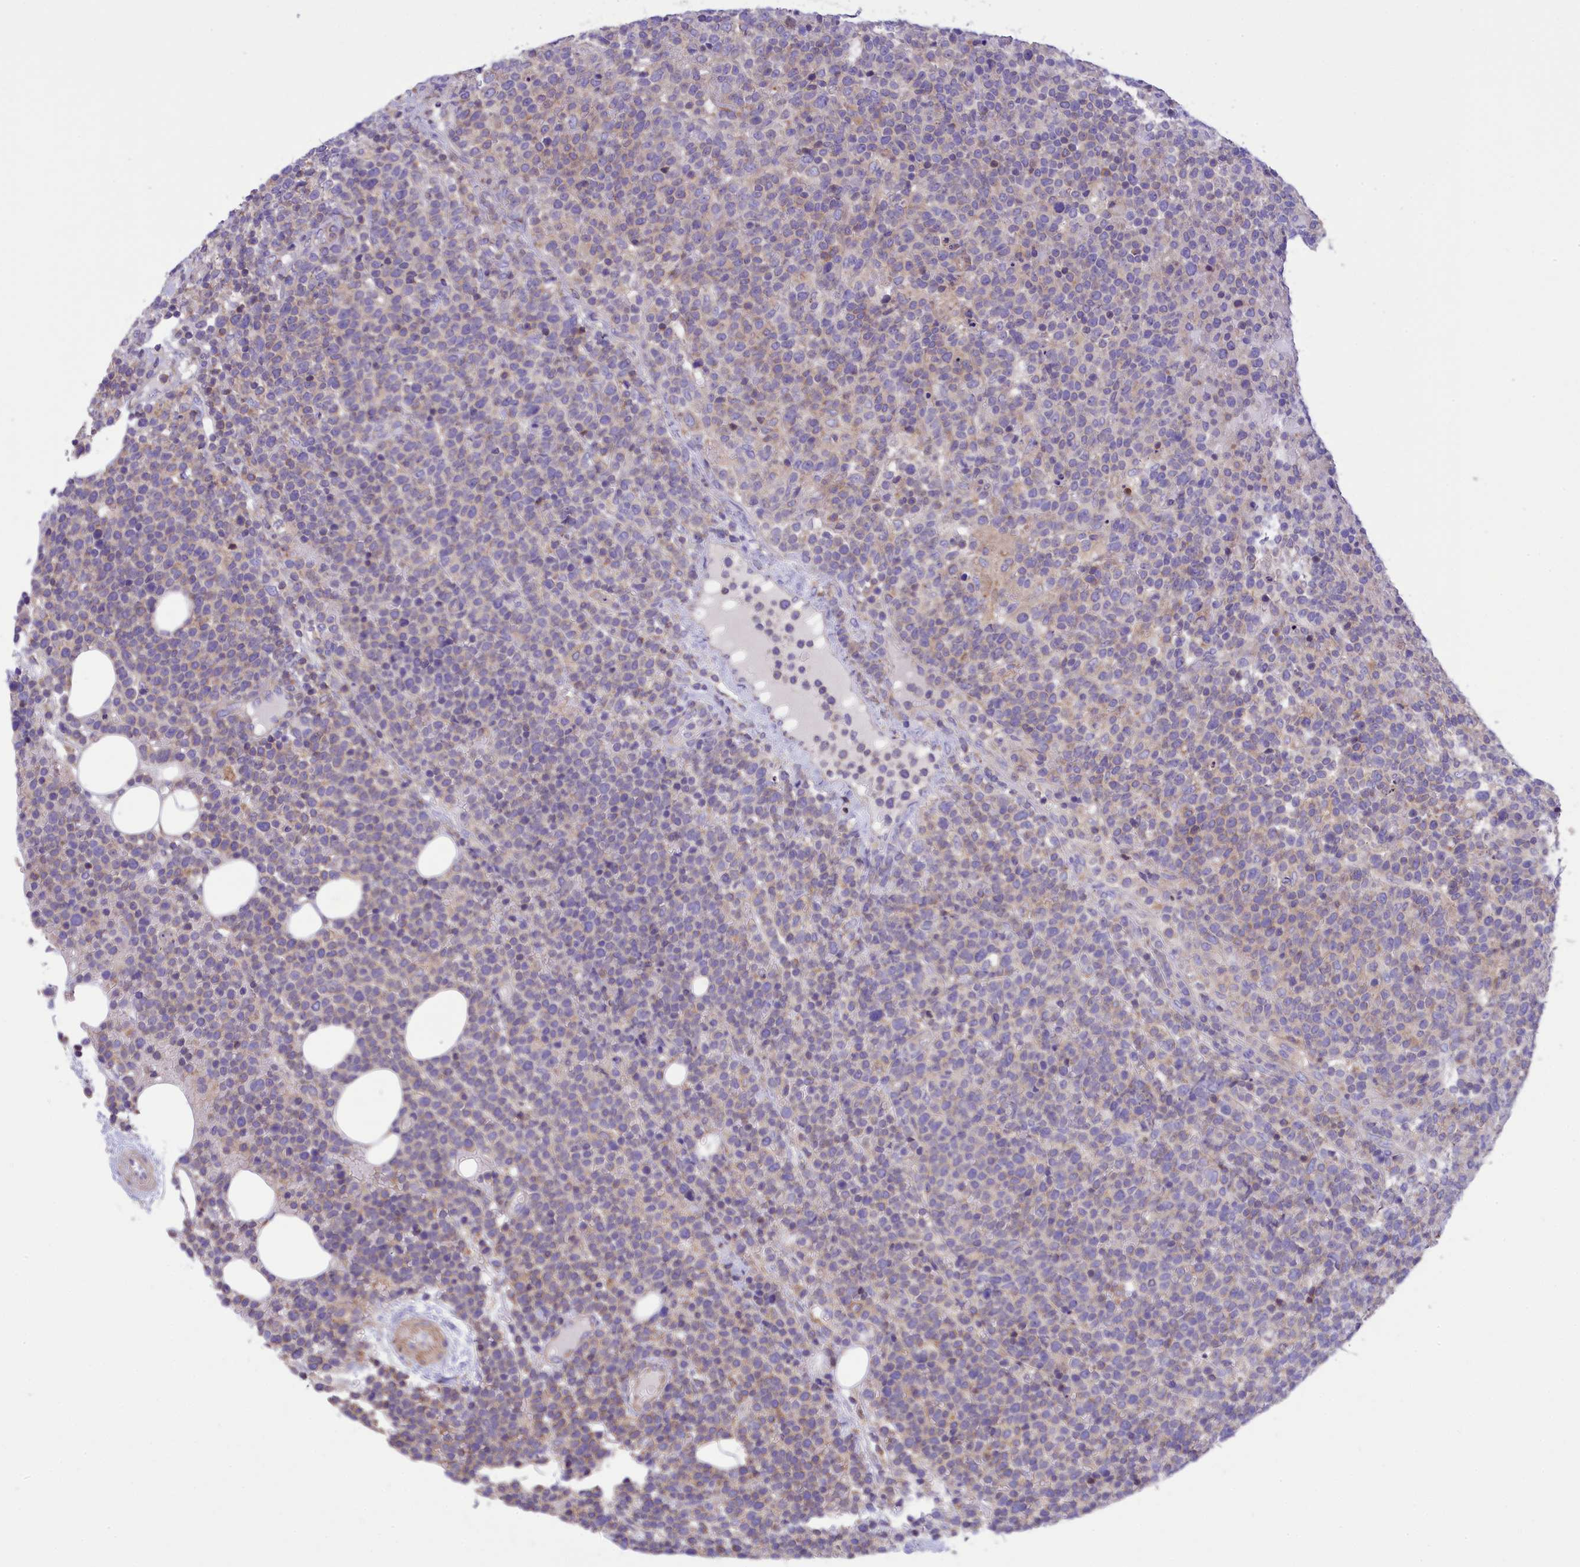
{"staining": {"intensity": "weak", "quantity": "25%-75%", "location": "cytoplasmic/membranous"}, "tissue": "lymphoma", "cell_type": "Tumor cells", "image_type": "cancer", "snomed": [{"axis": "morphology", "description": "Malignant lymphoma, non-Hodgkin's type, High grade"}, {"axis": "topography", "description": "Lymph node"}], "caption": "This image displays immunohistochemistry (IHC) staining of human lymphoma, with low weak cytoplasmic/membranous expression in approximately 25%-75% of tumor cells.", "gene": "CORO7-PAM16", "patient": {"sex": "male", "age": 61}}